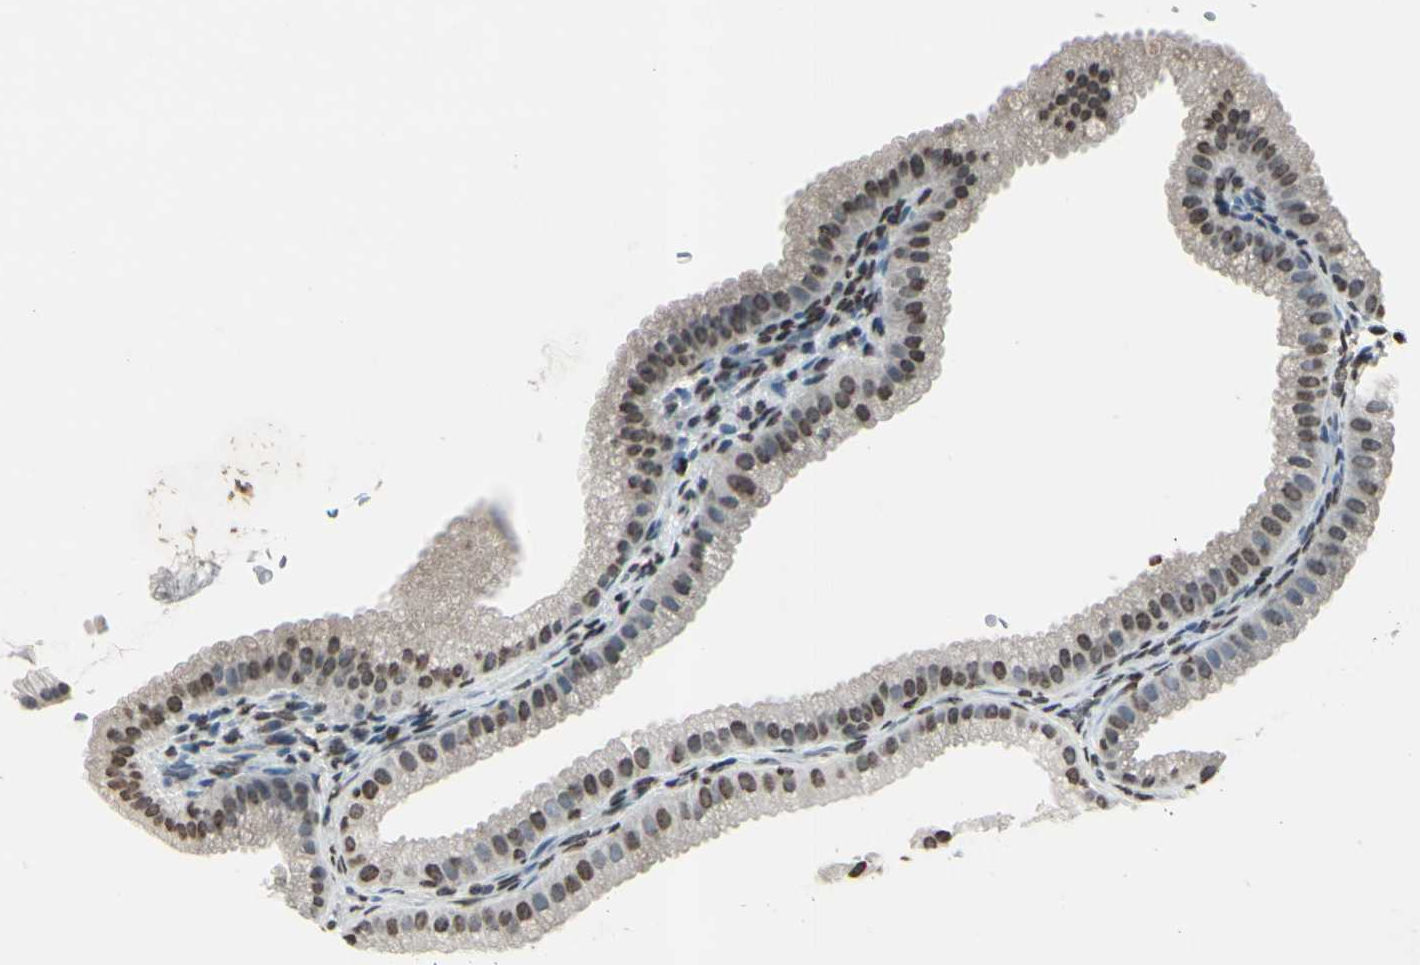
{"staining": {"intensity": "moderate", "quantity": "25%-75%", "location": "cytoplasmic/membranous,nuclear"}, "tissue": "gallbladder", "cell_type": "Glandular cells", "image_type": "normal", "snomed": [{"axis": "morphology", "description": "Normal tissue, NOS"}, {"axis": "topography", "description": "Gallbladder"}], "caption": "DAB immunohistochemical staining of normal gallbladder displays moderate cytoplasmic/membranous,nuclear protein staining in approximately 25%-75% of glandular cells.", "gene": "CD79B", "patient": {"sex": "female", "age": 64}}